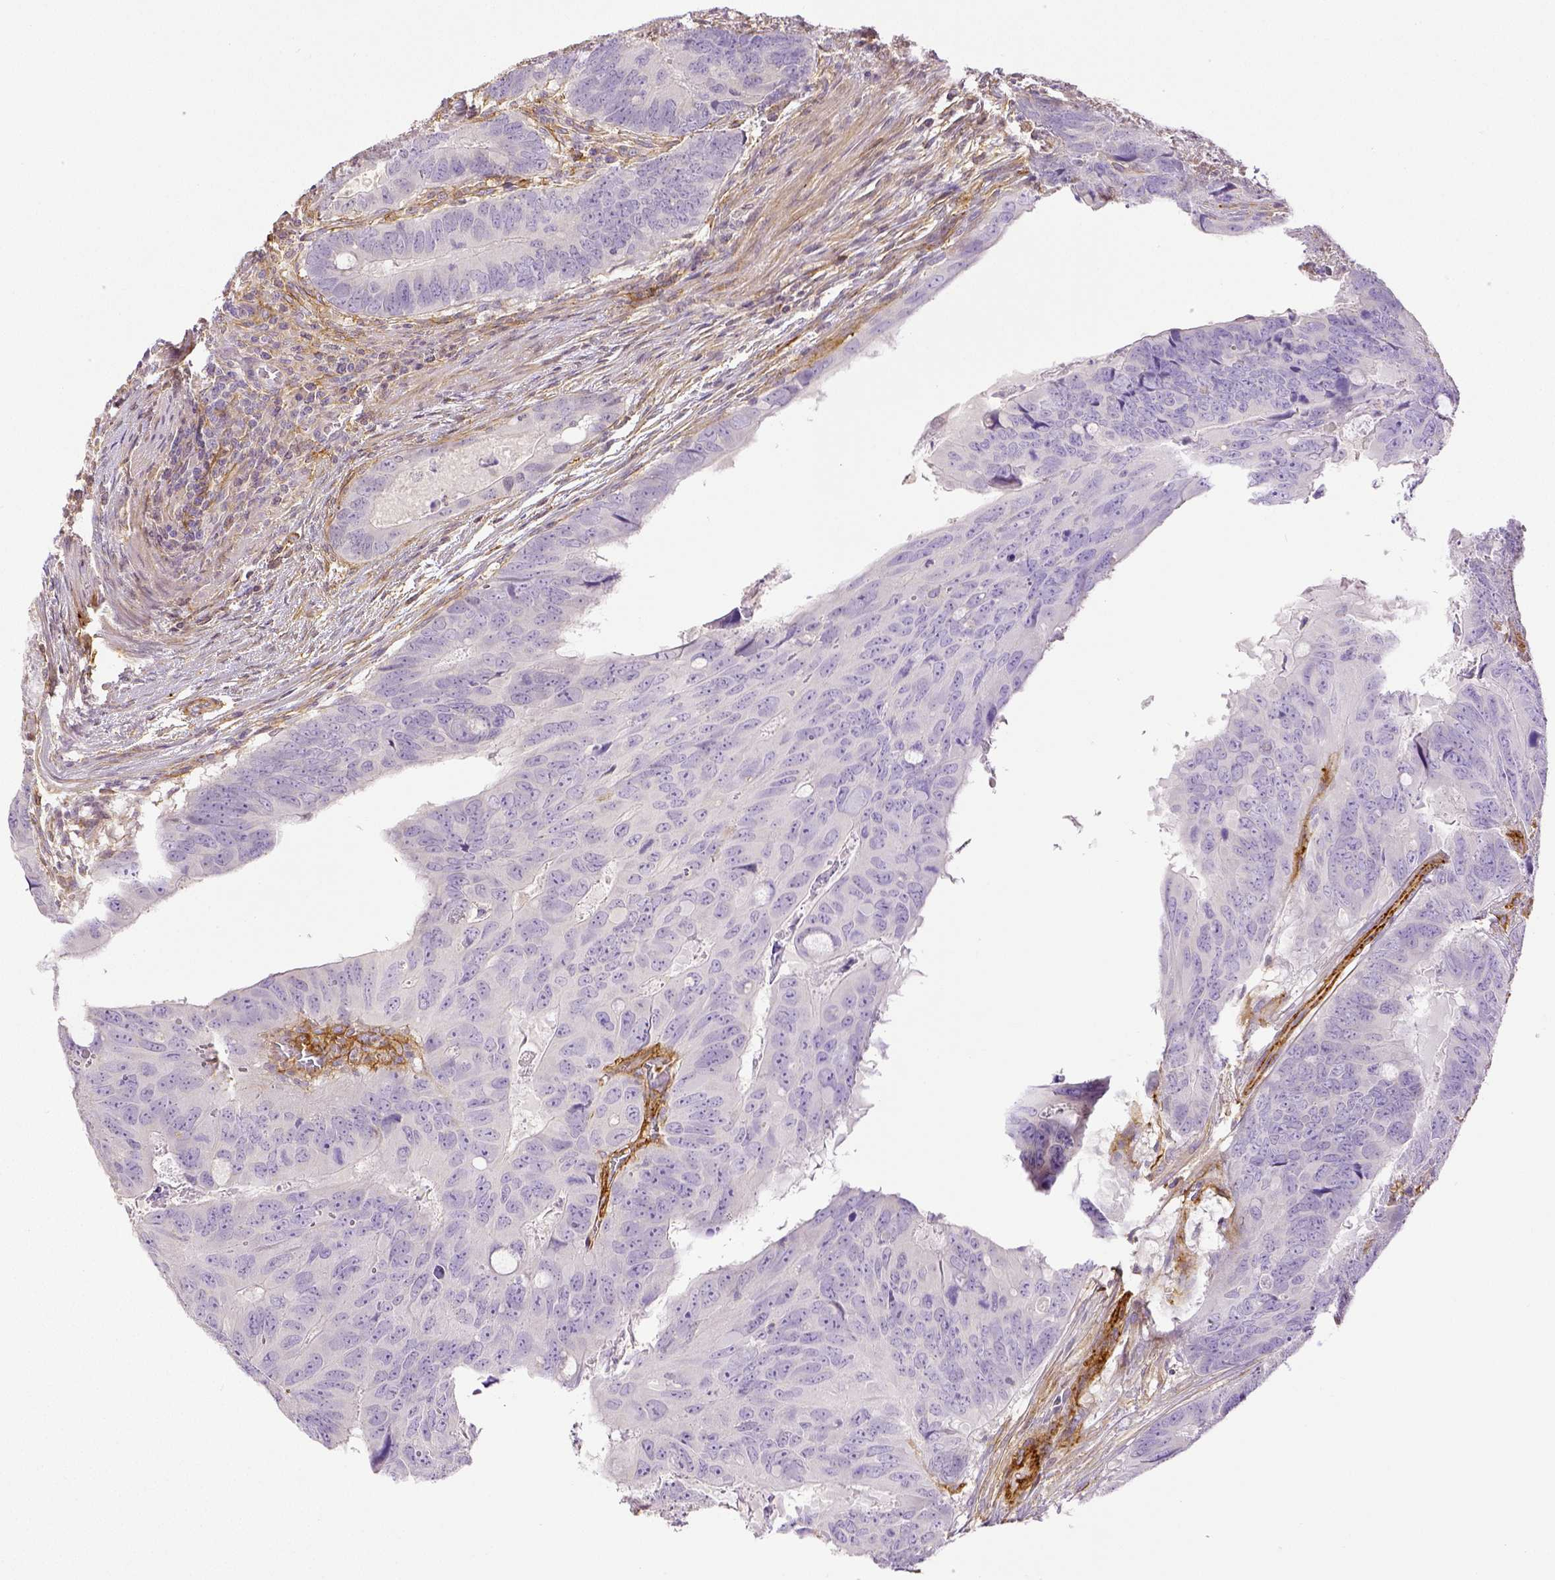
{"staining": {"intensity": "negative", "quantity": "none", "location": "none"}, "tissue": "colorectal cancer", "cell_type": "Tumor cells", "image_type": "cancer", "snomed": [{"axis": "morphology", "description": "Adenocarcinoma, NOS"}, {"axis": "topography", "description": "Colon"}], "caption": "DAB (3,3'-diaminobenzidine) immunohistochemical staining of colorectal cancer displays no significant expression in tumor cells. (DAB immunohistochemistry (IHC), high magnification).", "gene": "THY1", "patient": {"sex": "male", "age": 79}}